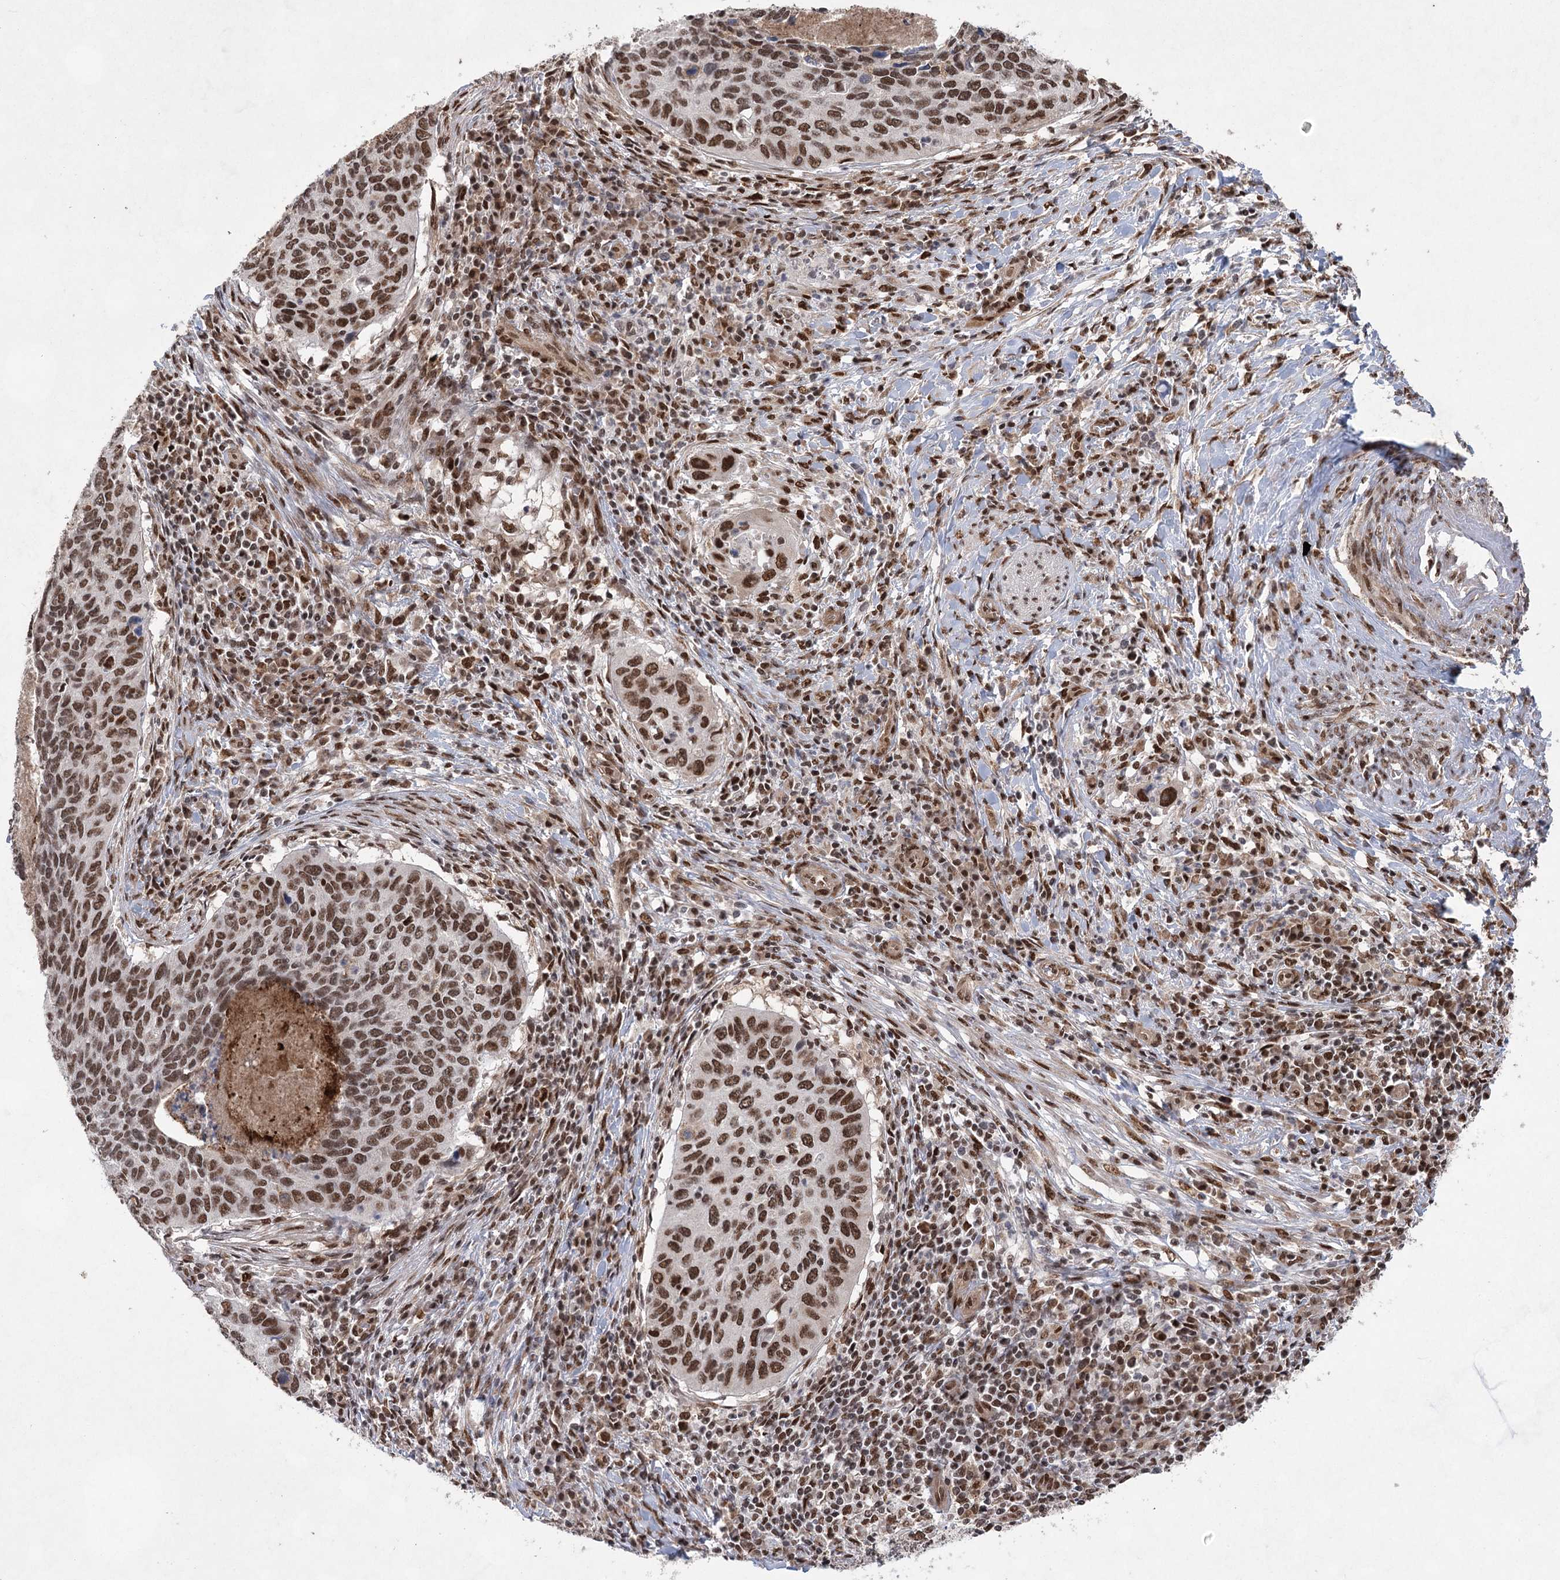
{"staining": {"intensity": "strong", "quantity": ">75%", "location": "nuclear"}, "tissue": "cervical cancer", "cell_type": "Tumor cells", "image_type": "cancer", "snomed": [{"axis": "morphology", "description": "Squamous cell carcinoma, NOS"}, {"axis": "topography", "description": "Cervix"}], "caption": "The photomicrograph displays immunohistochemical staining of cervical squamous cell carcinoma. There is strong nuclear positivity is seen in about >75% of tumor cells.", "gene": "ZCCHC8", "patient": {"sex": "female", "age": 38}}